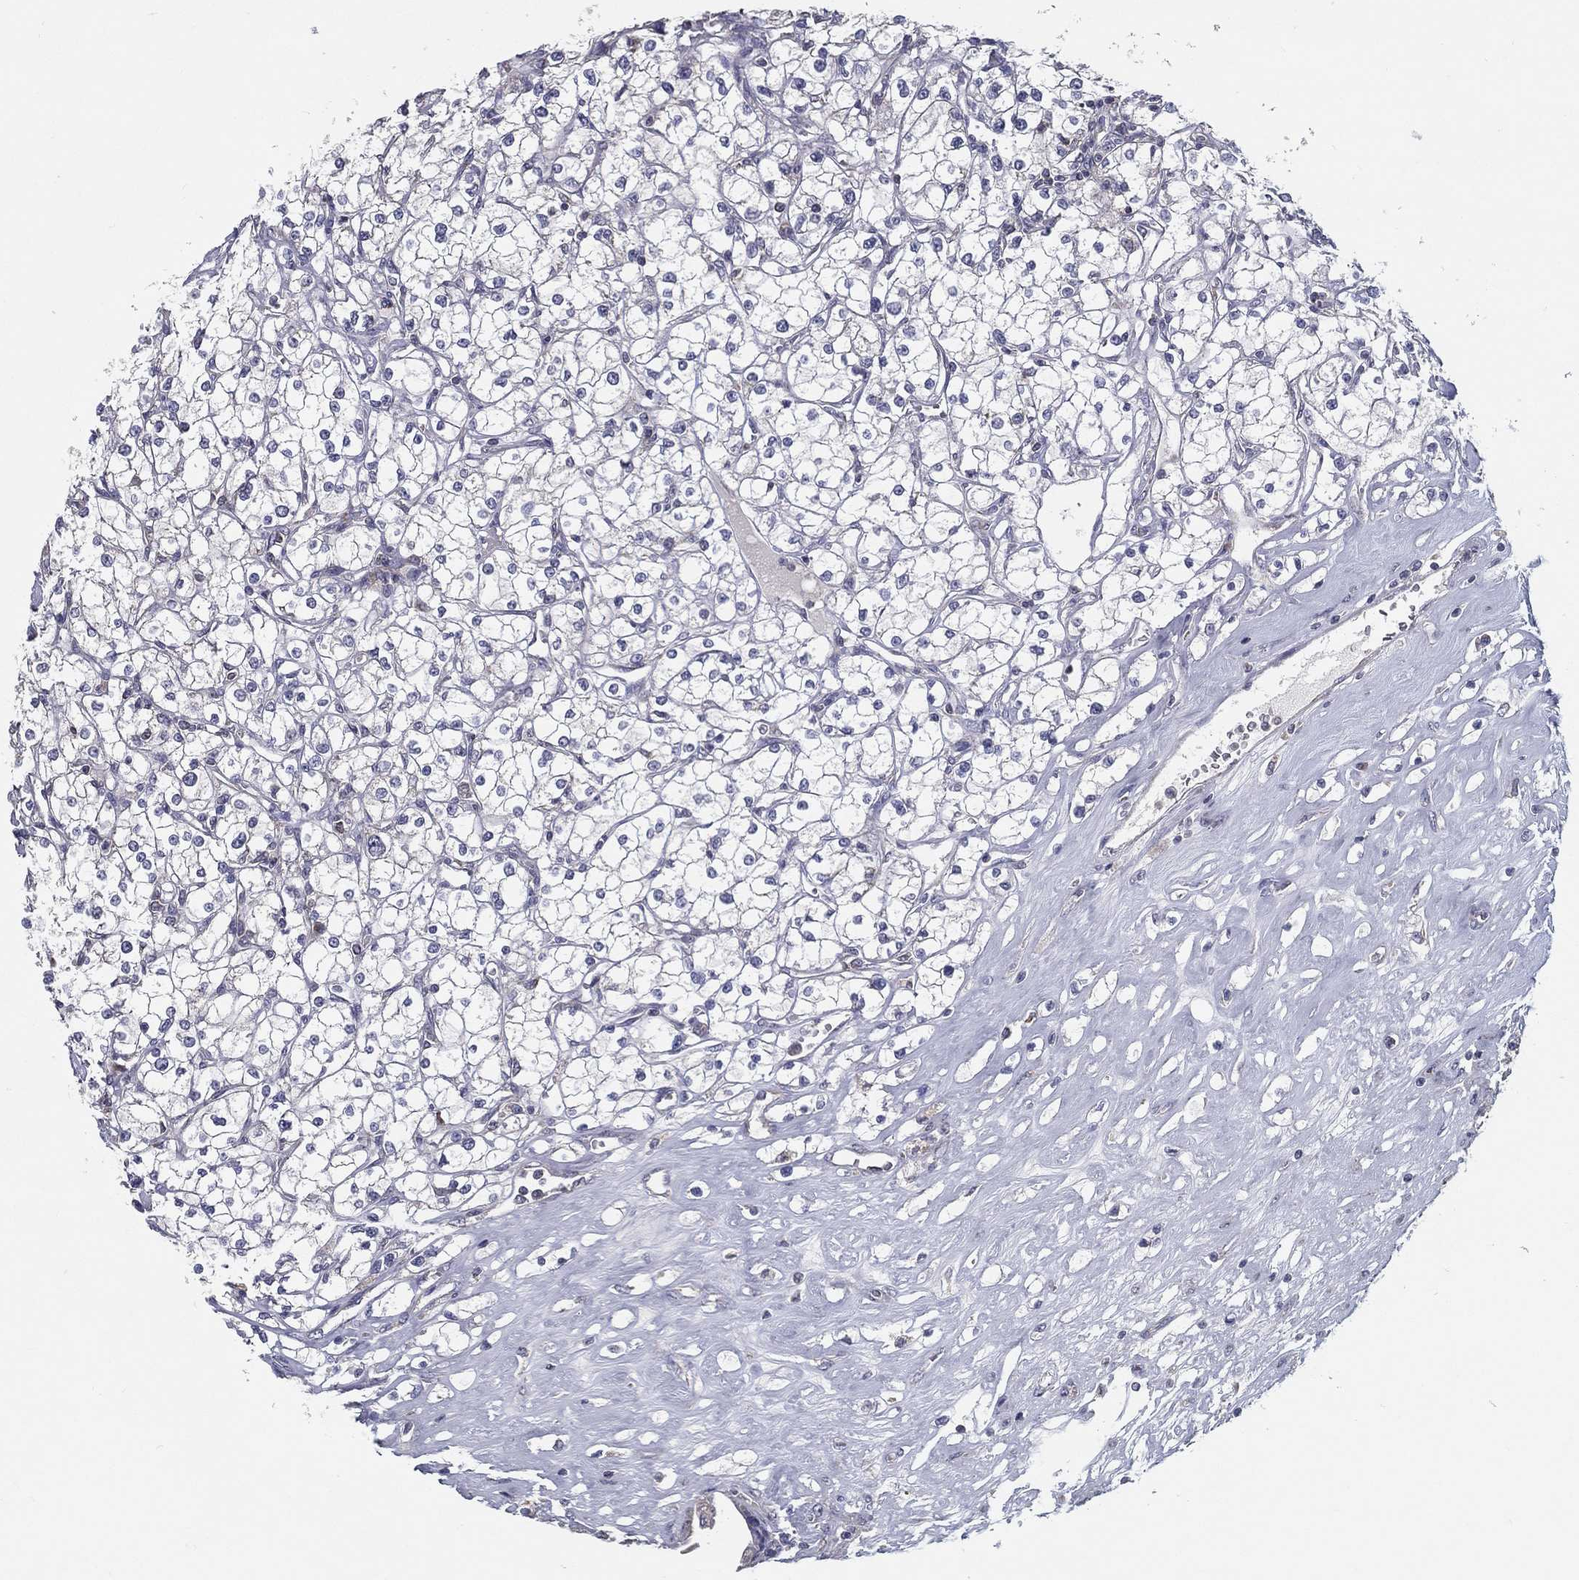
{"staining": {"intensity": "negative", "quantity": "none", "location": "none"}, "tissue": "renal cancer", "cell_type": "Tumor cells", "image_type": "cancer", "snomed": [{"axis": "morphology", "description": "Adenocarcinoma, NOS"}, {"axis": "topography", "description": "Kidney"}], "caption": "Tumor cells are negative for brown protein staining in renal adenocarcinoma.", "gene": "PCSK1", "patient": {"sex": "male", "age": 67}}